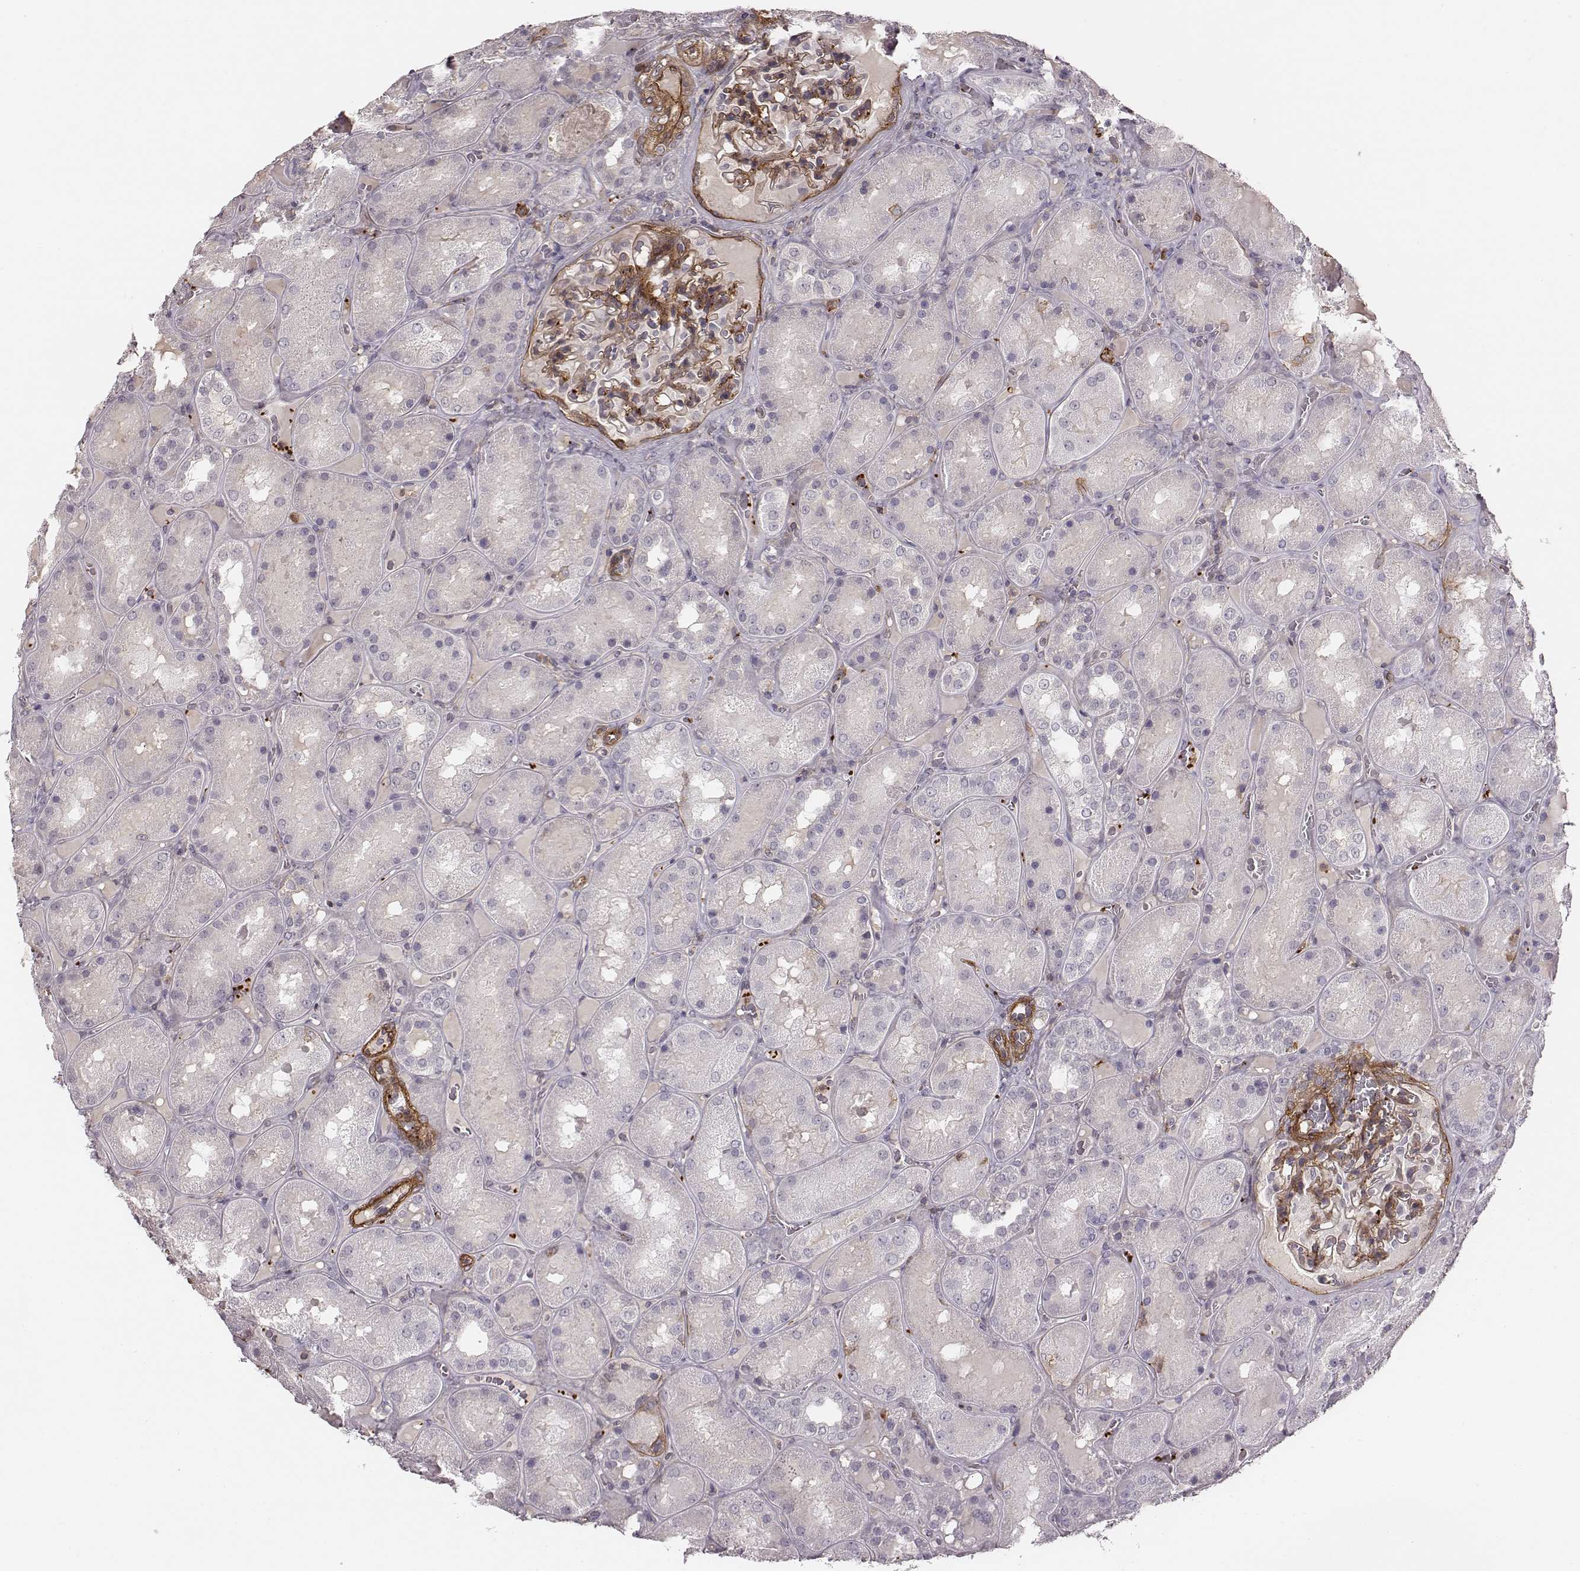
{"staining": {"intensity": "strong", "quantity": ">75%", "location": "cytoplasmic/membranous"}, "tissue": "kidney", "cell_type": "Cells in glomeruli", "image_type": "normal", "snomed": [{"axis": "morphology", "description": "Normal tissue, NOS"}, {"axis": "topography", "description": "Kidney"}], "caption": "High-magnification brightfield microscopy of benign kidney stained with DAB (3,3'-diaminobenzidine) (brown) and counterstained with hematoxylin (blue). cells in glomeruli exhibit strong cytoplasmic/membranous positivity is appreciated in approximately>75% of cells. Nuclei are stained in blue.", "gene": "ZYX", "patient": {"sex": "male", "age": 73}}